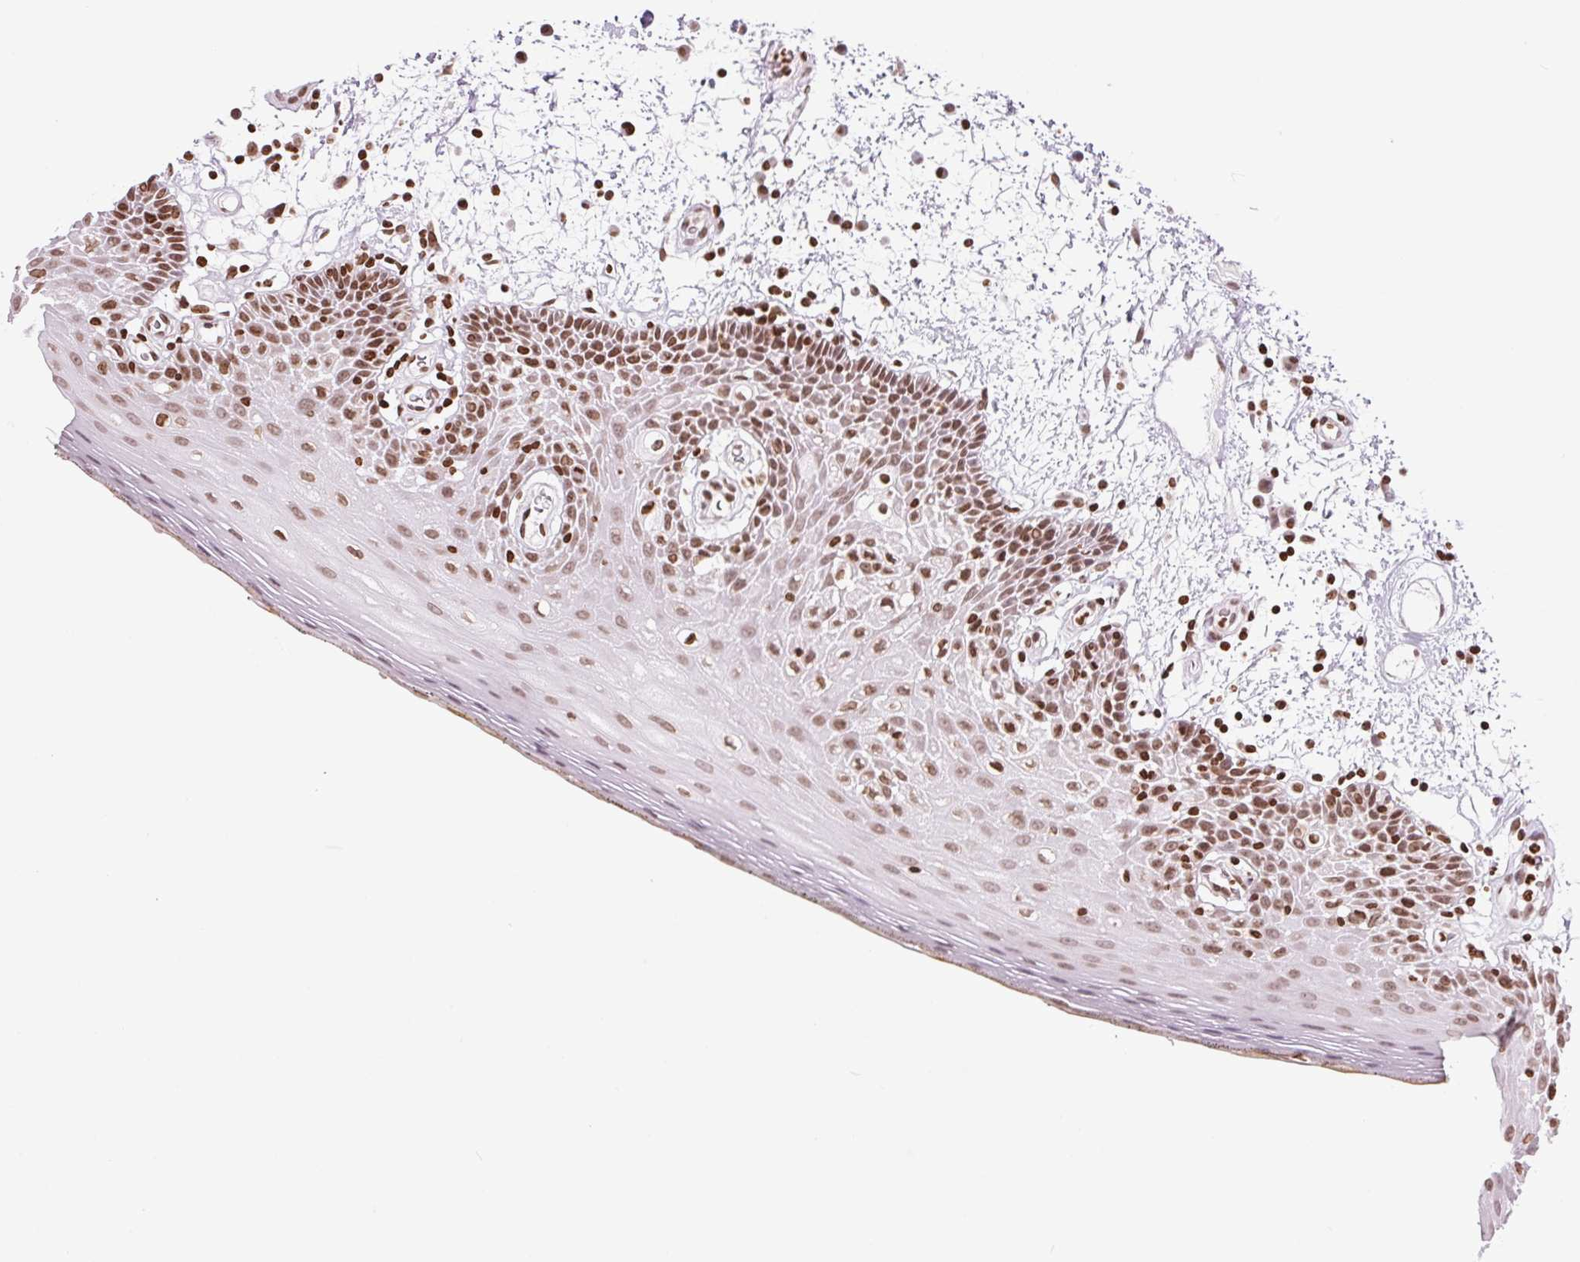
{"staining": {"intensity": "moderate", "quantity": ">75%", "location": "nuclear"}, "tissue": "oral mucosa", "cell_type": "Squamous epithelial cells", "image_type": "normal", "snomed": [{"axis": "morphology", "description": "Normal tissue, NOS"}, {"axis": "morphology", "description": "Squamous cell carcinoma, NOS"}, {"axis": "topography", "description": "Oral tissue"}, {"axis": "topography", "description": "Head-Neck"}], "caption": "A medium amount of moderate nuclear positivity is present in about >75% of squamous epithelial cells in normal oral mucosa. Nuclei are stained in blue.", "gene": "SMIM12", "patient": {"sex": "male", "age": 52}}